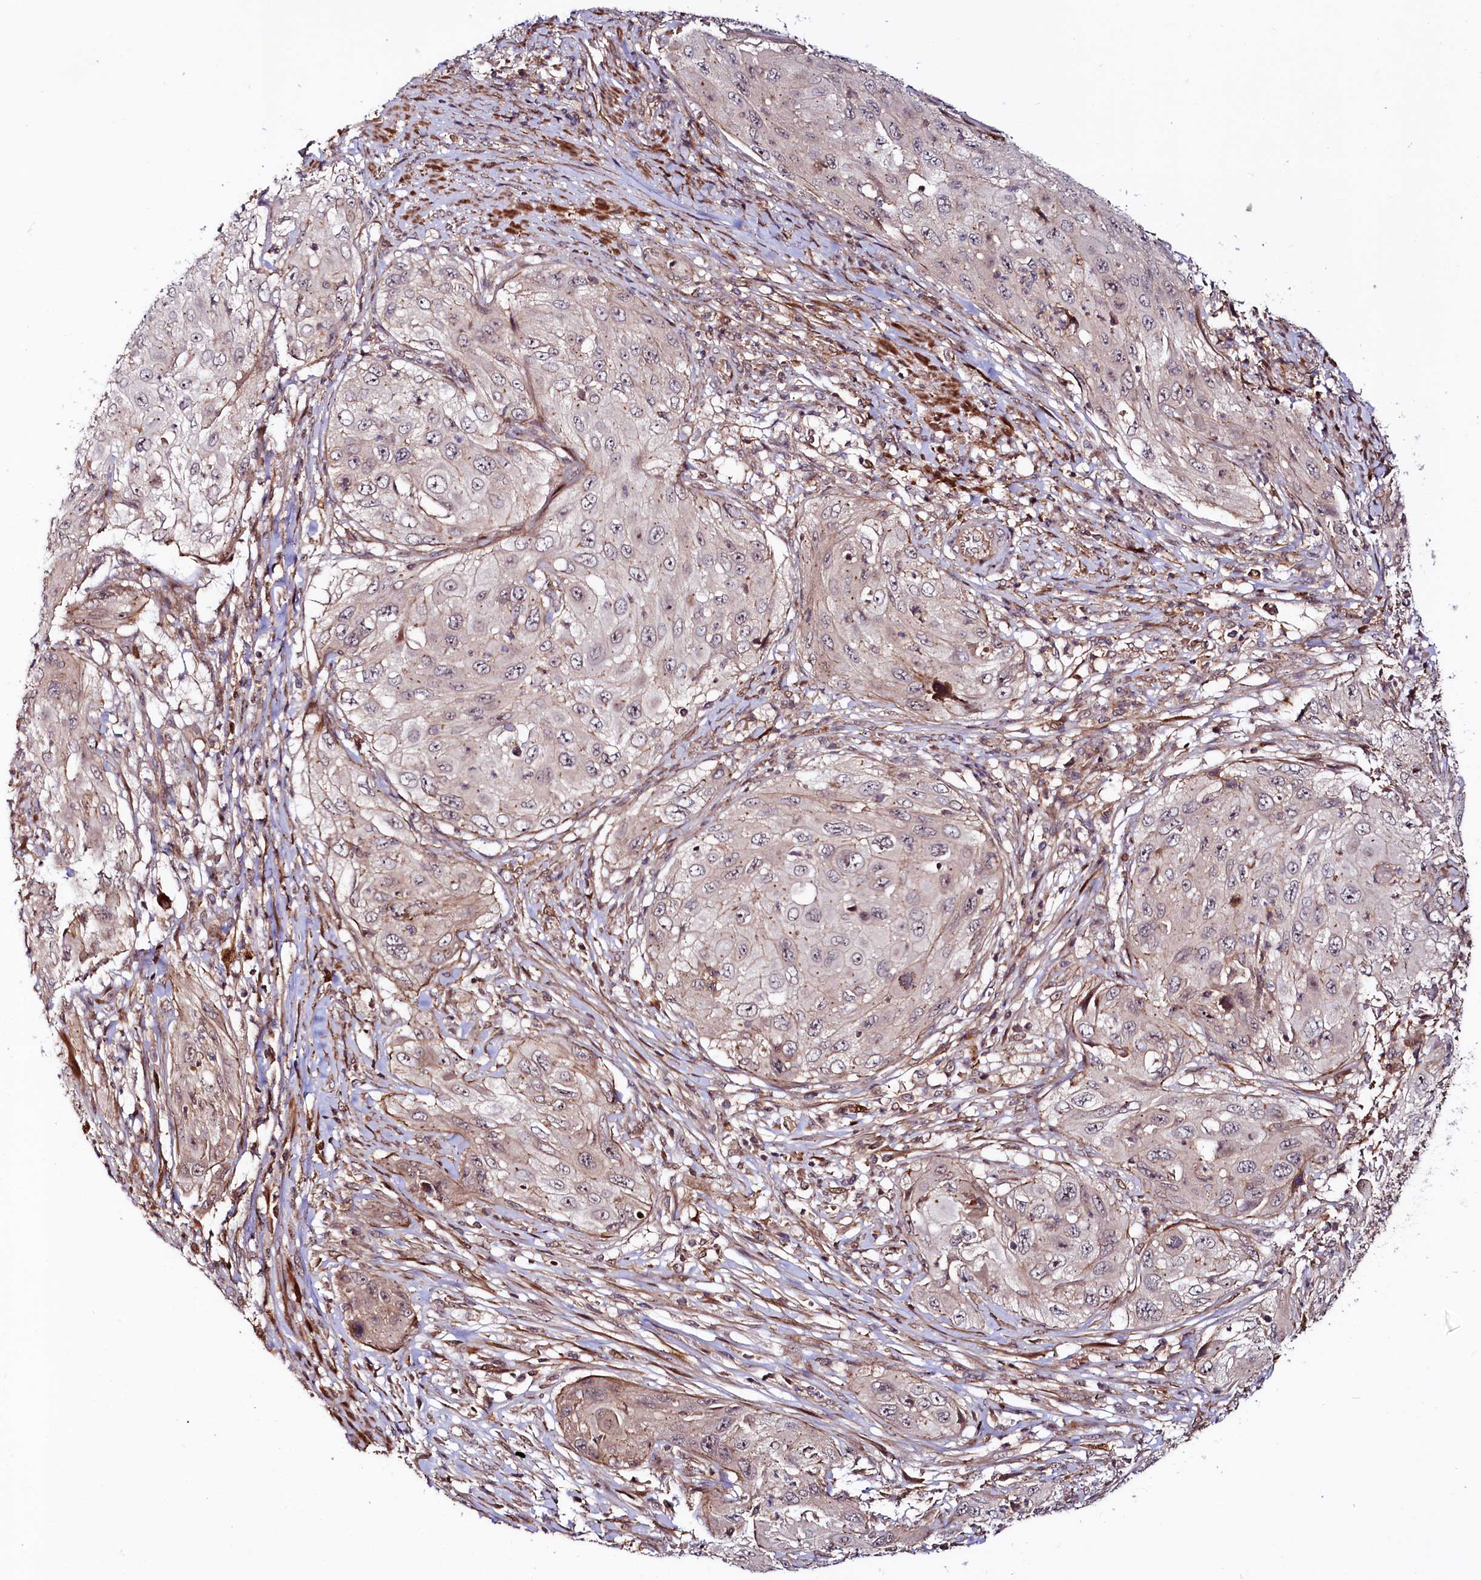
{"staining": {"intensity": "weak", "quantity": "25%-75%", "location": "cytoplasmic/membranous,nuclear"}, "tissue": "cervical cancer", "cell_type": "Tumor cells", "image_type": "cancer", "snomed": [{"axis": "morphology", "description": "Squamous cell carcinoma, NOS"}, {"axis": "topography", "description": "Cervix"}], "caption": "Tumor cells reveal low levels of weak cytoplasmic/membranous and nuclear positivity in approximately 25%-75% of cells in cervical cancer (squamous cell carcinoma).", "gene": "NEDD1", "patient": {"sex": "female", "age": 42}}